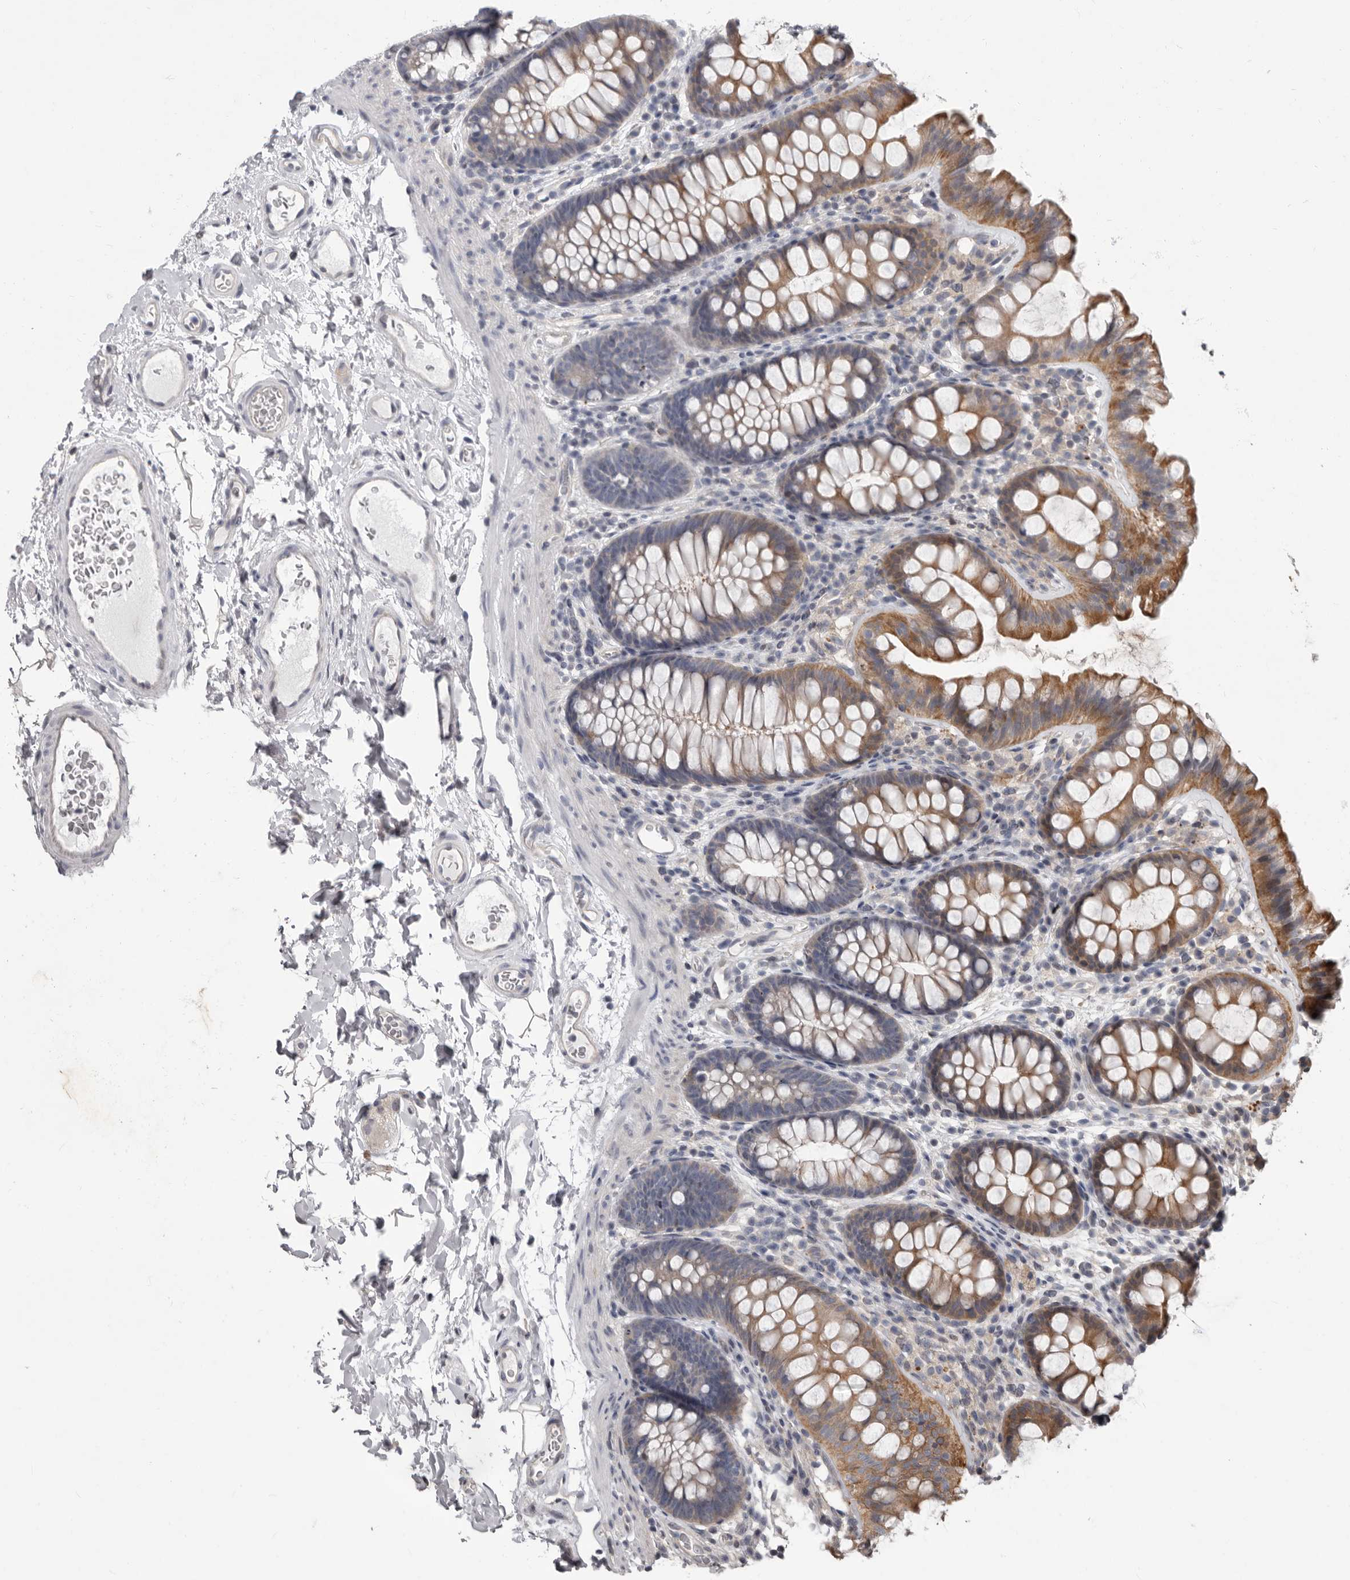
{"staining": {"intensity": "negative", "quantity": "none", "location": "none"}, "tissue": "colon", "cell_type": "Endothelial cells", "image_type": "normal", "snomed": [{"axis": "morphology", "description": "Normal tissue, NOS"}, {"axis": "topography", "description": "Colon"}], "caption": "IHC image of benign human colon stained for a protein (brown), which displays no expression in endothelial cells.", "gene": "FGFR4", "patient": {"sex": "female", "age": 62}}